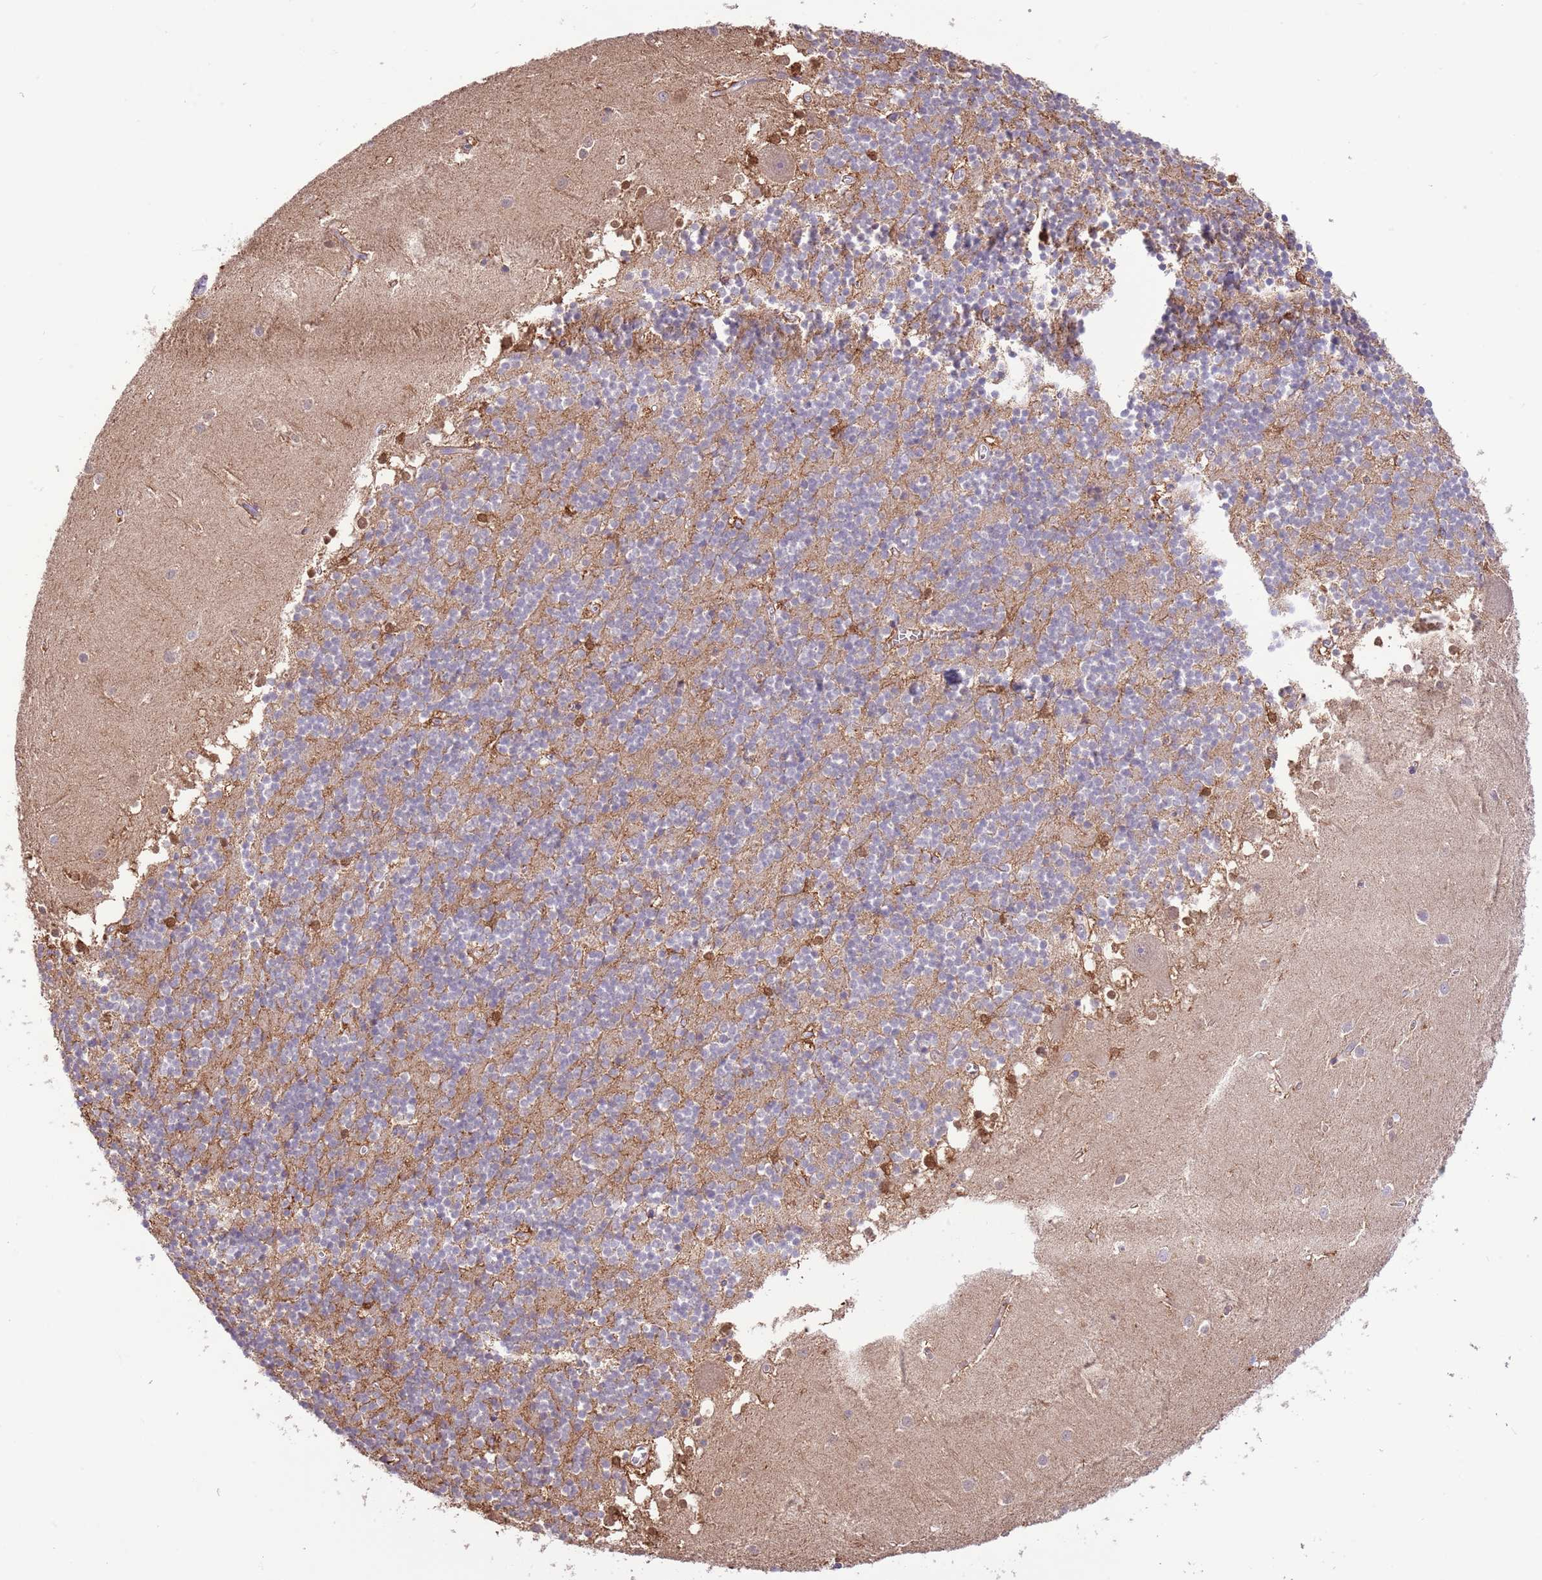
{"staining": {"intensity": "moderate", "quantity": "25%-75%", "location": "cytoplasmic/membranous"}, "tissue": "cerebellum", "cell_type": "Cells in granular layer", "image_type": "normal", "snomed": [{"axis": "morphology", "description": "Normal tissue, NOS"}, {"axis": "topography", "description": "Cerebellum"}], "caption": "An image showing moderate cytoplasmic/membranous expression in about 25%-75% of cells in granular layer in unremarkable cerebellum, as visualized by brown immunohistochemical staining.", "gene": "PRR32", "patient": {"sex": "male", "age": 54}}